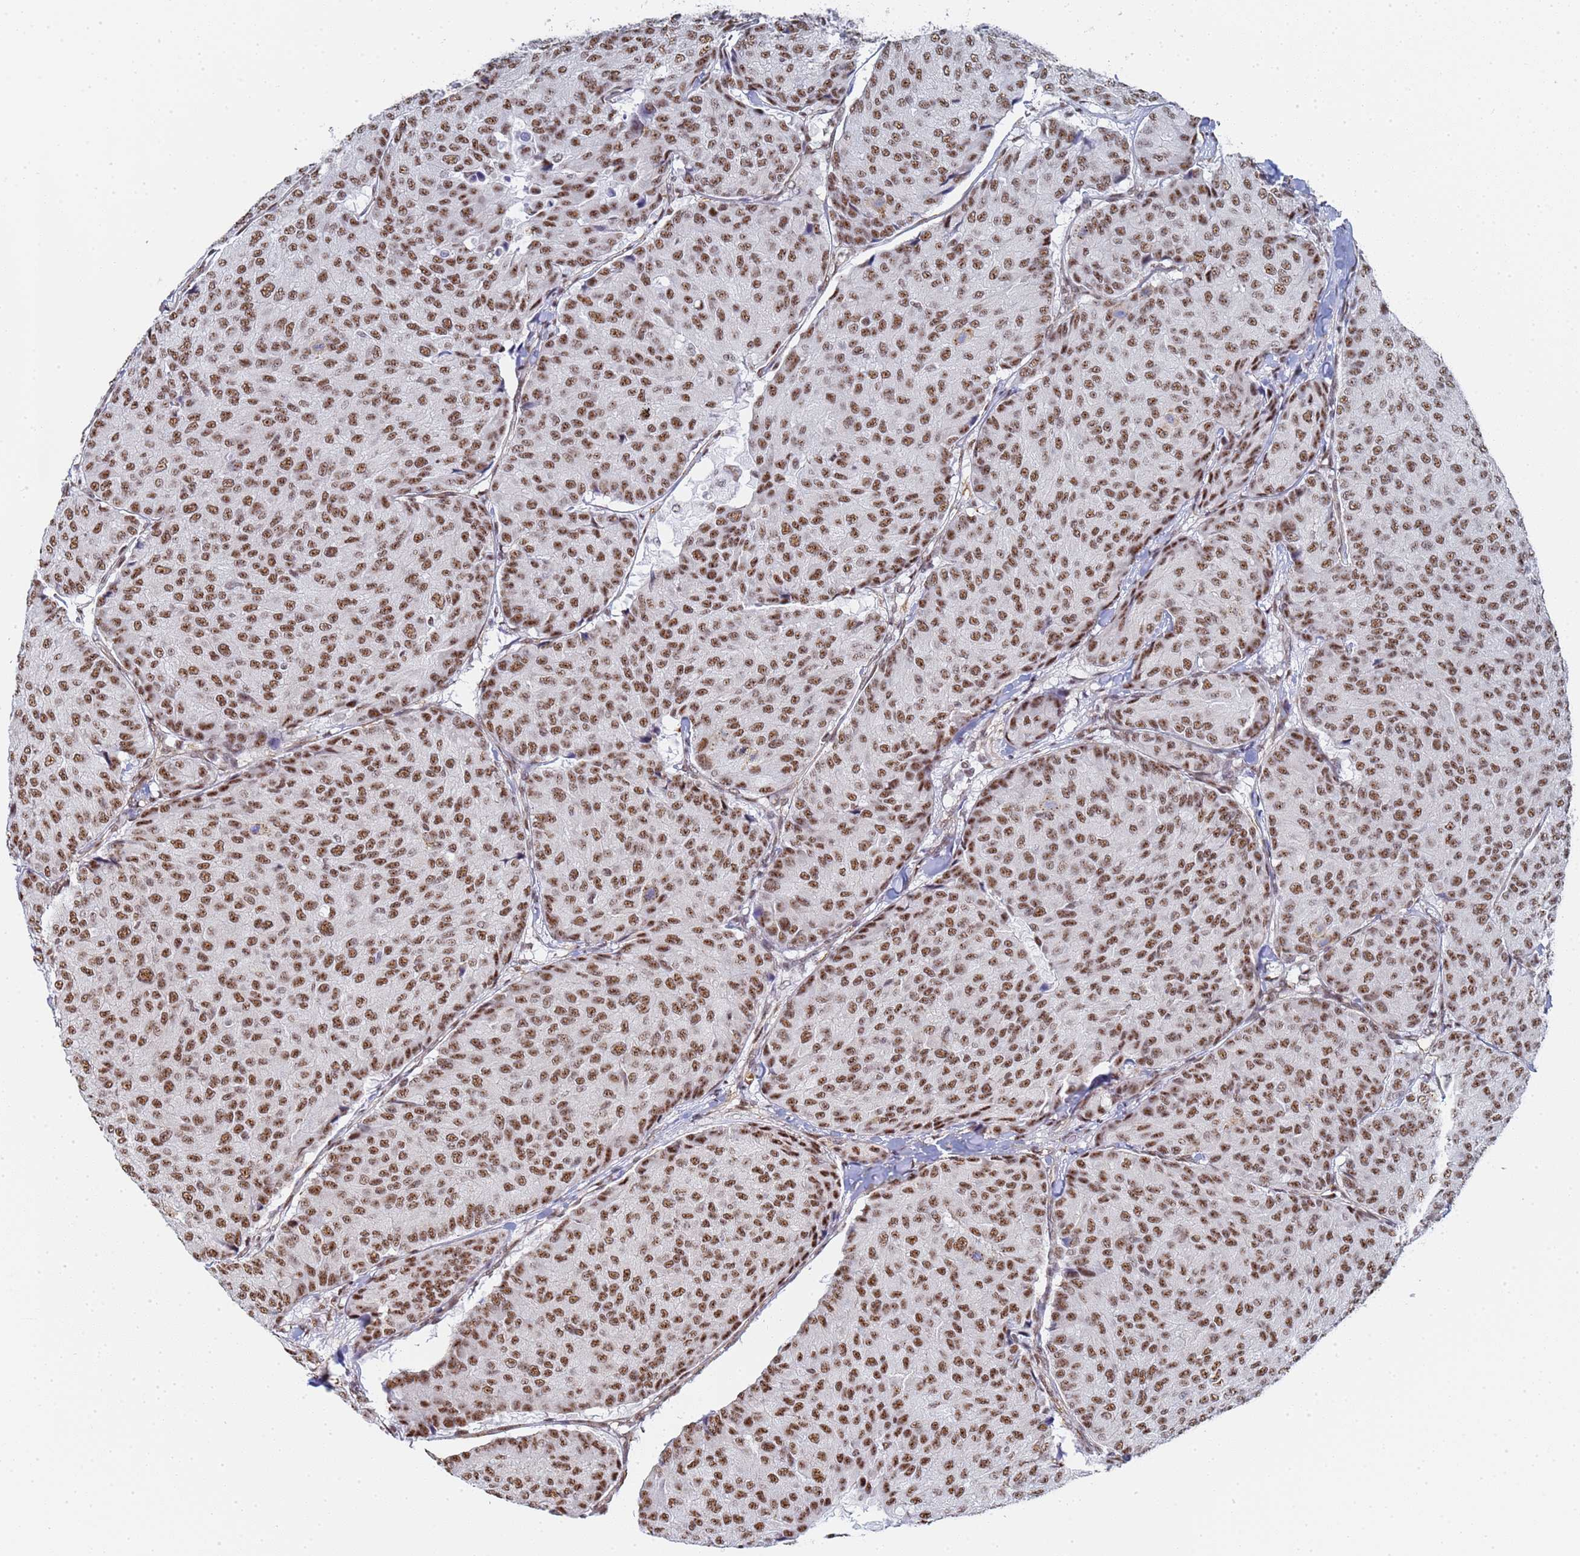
{"staining": {"intensity": "moderate", "quantity": ">75%", "location": "nuclear"}, "tissue": "breast cancer", "cell_type": "Tumor cells", "image_type": "cancer", "snomed": [{"axis": "morphology", "description": "Duct carcinoma"}, {"axis": "topography", "description": "Breast"}], "caption": "The histopathology image displays a brown stain indicating the presence of a protein in the nuclear of tumor cells in invasive ductal carcinoma (breast).", "gene": "PRRT4", "patient": {"sex": "female", "age": 75}}